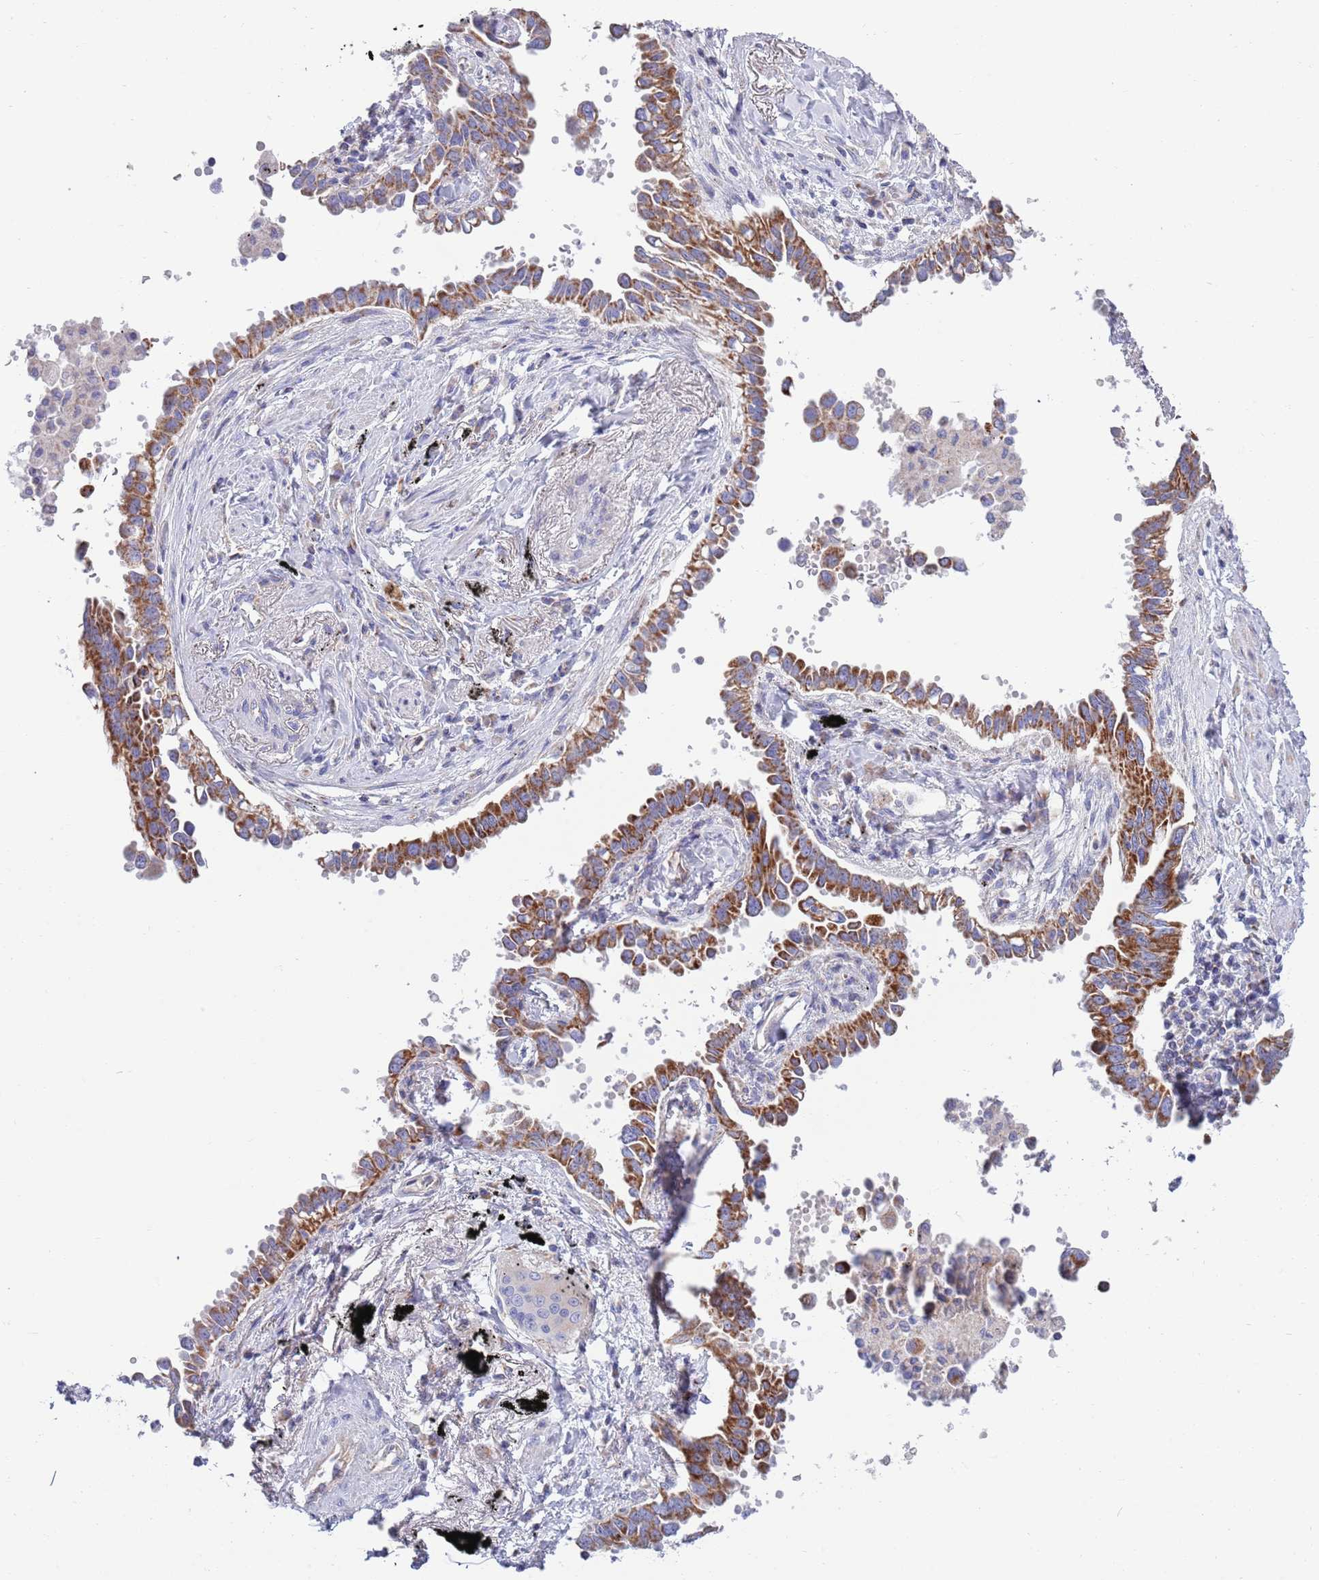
{"staining": {"intensity": "strong", "quantity": ">75%", "location": "cytoplasmic/membranous"}, "tissue": "lung cancer", "cell_type": "Tumor cells", "image_type": "cancer", "snomed": [{"axis": "morphology", "description": "Adenocarcinoma, NOS"}, {"axis": "topography", "description": "Lung"}], "caption": "A high amount of strong cytoplasmic/membranous staining is appreciated in about >75% of tumor cells in lung adenocarcinoma tissue.", "gene": "EMC8", "patient": {"sex": "male", "age": 67}}